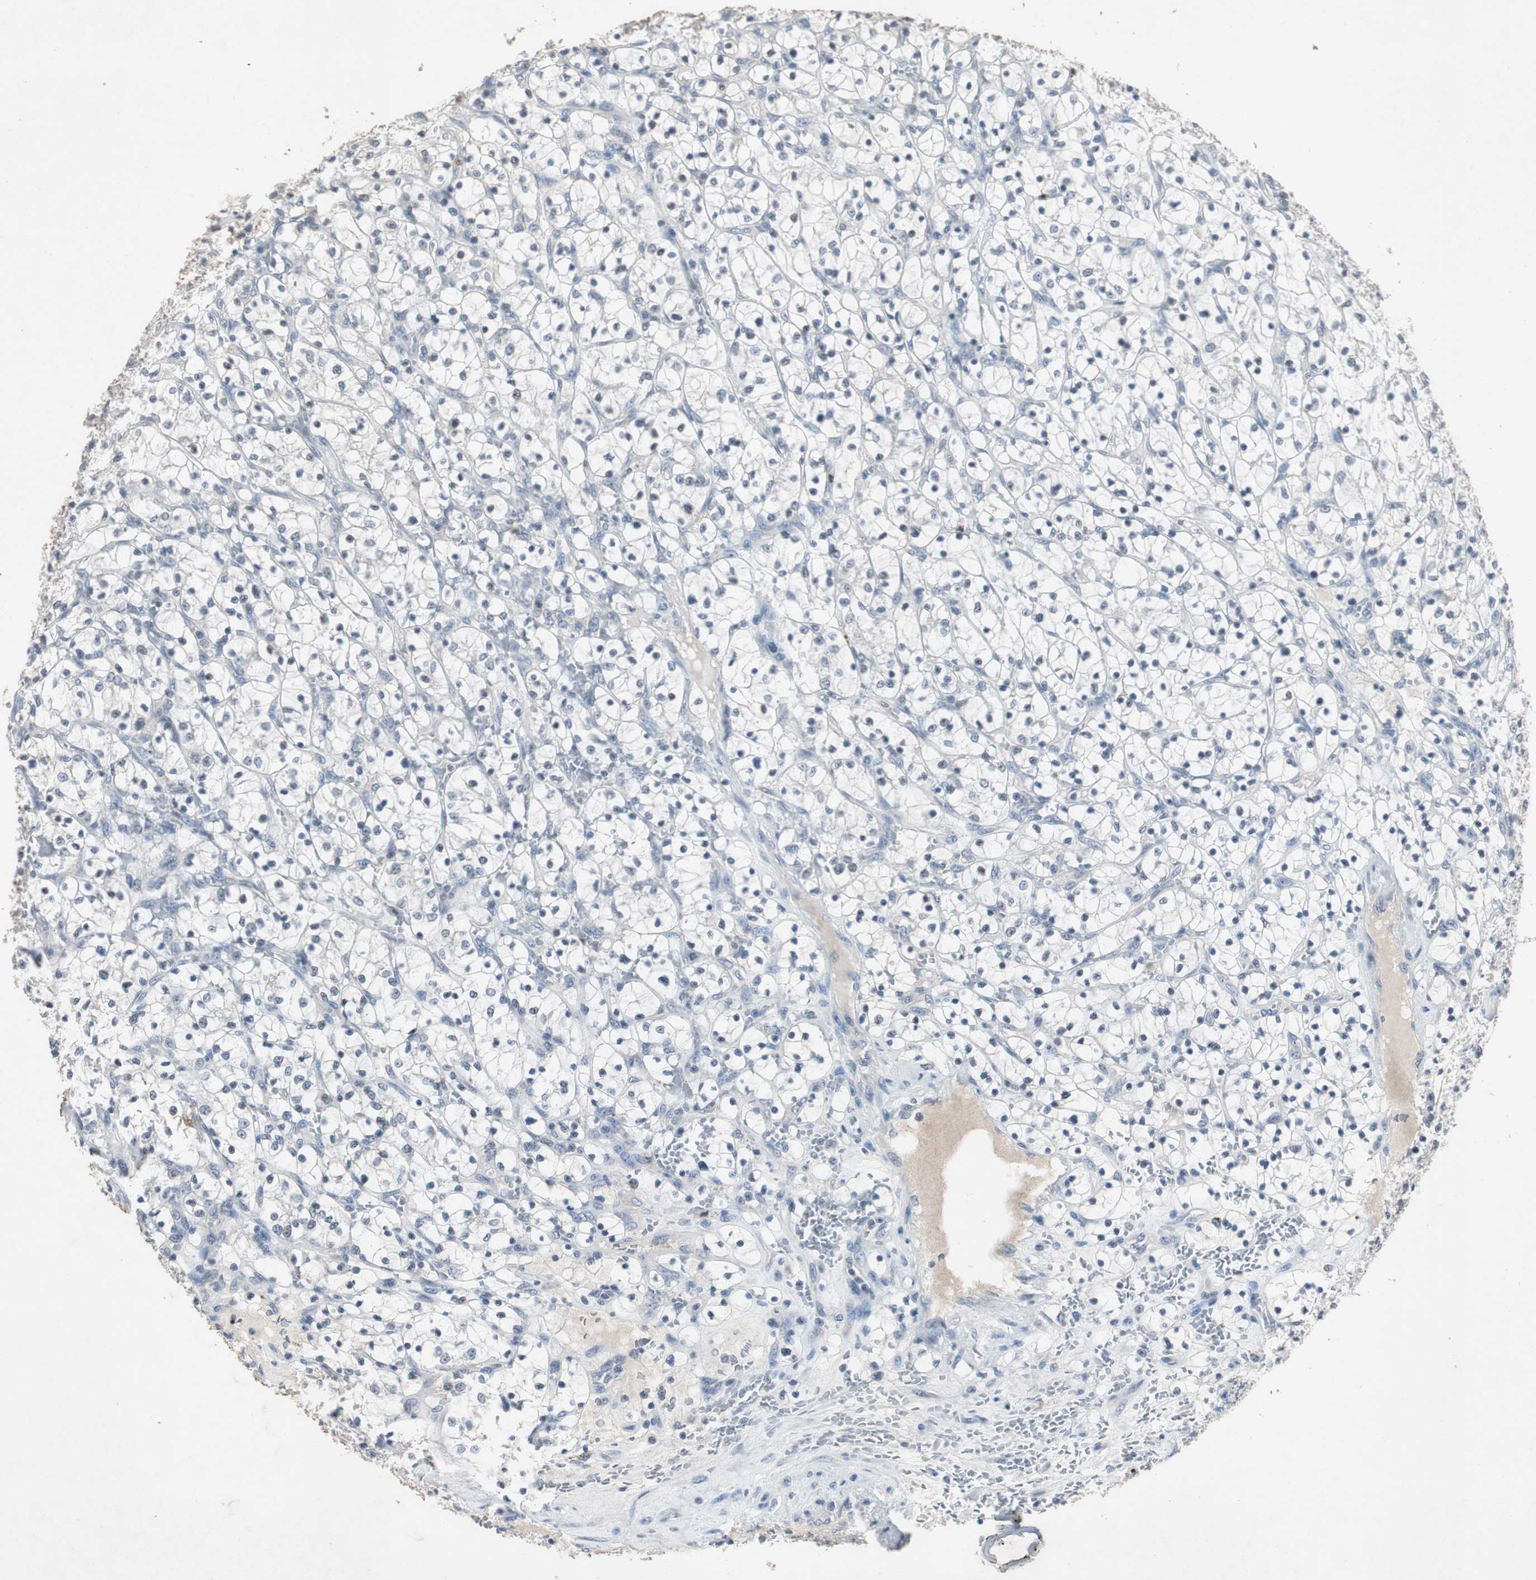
{"staining": {"intensity": "negative", "quantity": "none", "location": "none"}, "tissue": "renal cancer", "cell_type": "Tumor cells", "image_type": "cancer", "snomed": [{"axis": "morphology", "description": "Adenocarcinoma, NOS"}, {"axis": "topography", "description": "Kidney"}], "caption": "Human renal adenocarcinoma stained for a protein using immunohistochemistry displays no positivity in tumor cells.", "gene": "ADNP2", "patient": {"sex": "female", "age": 69}}